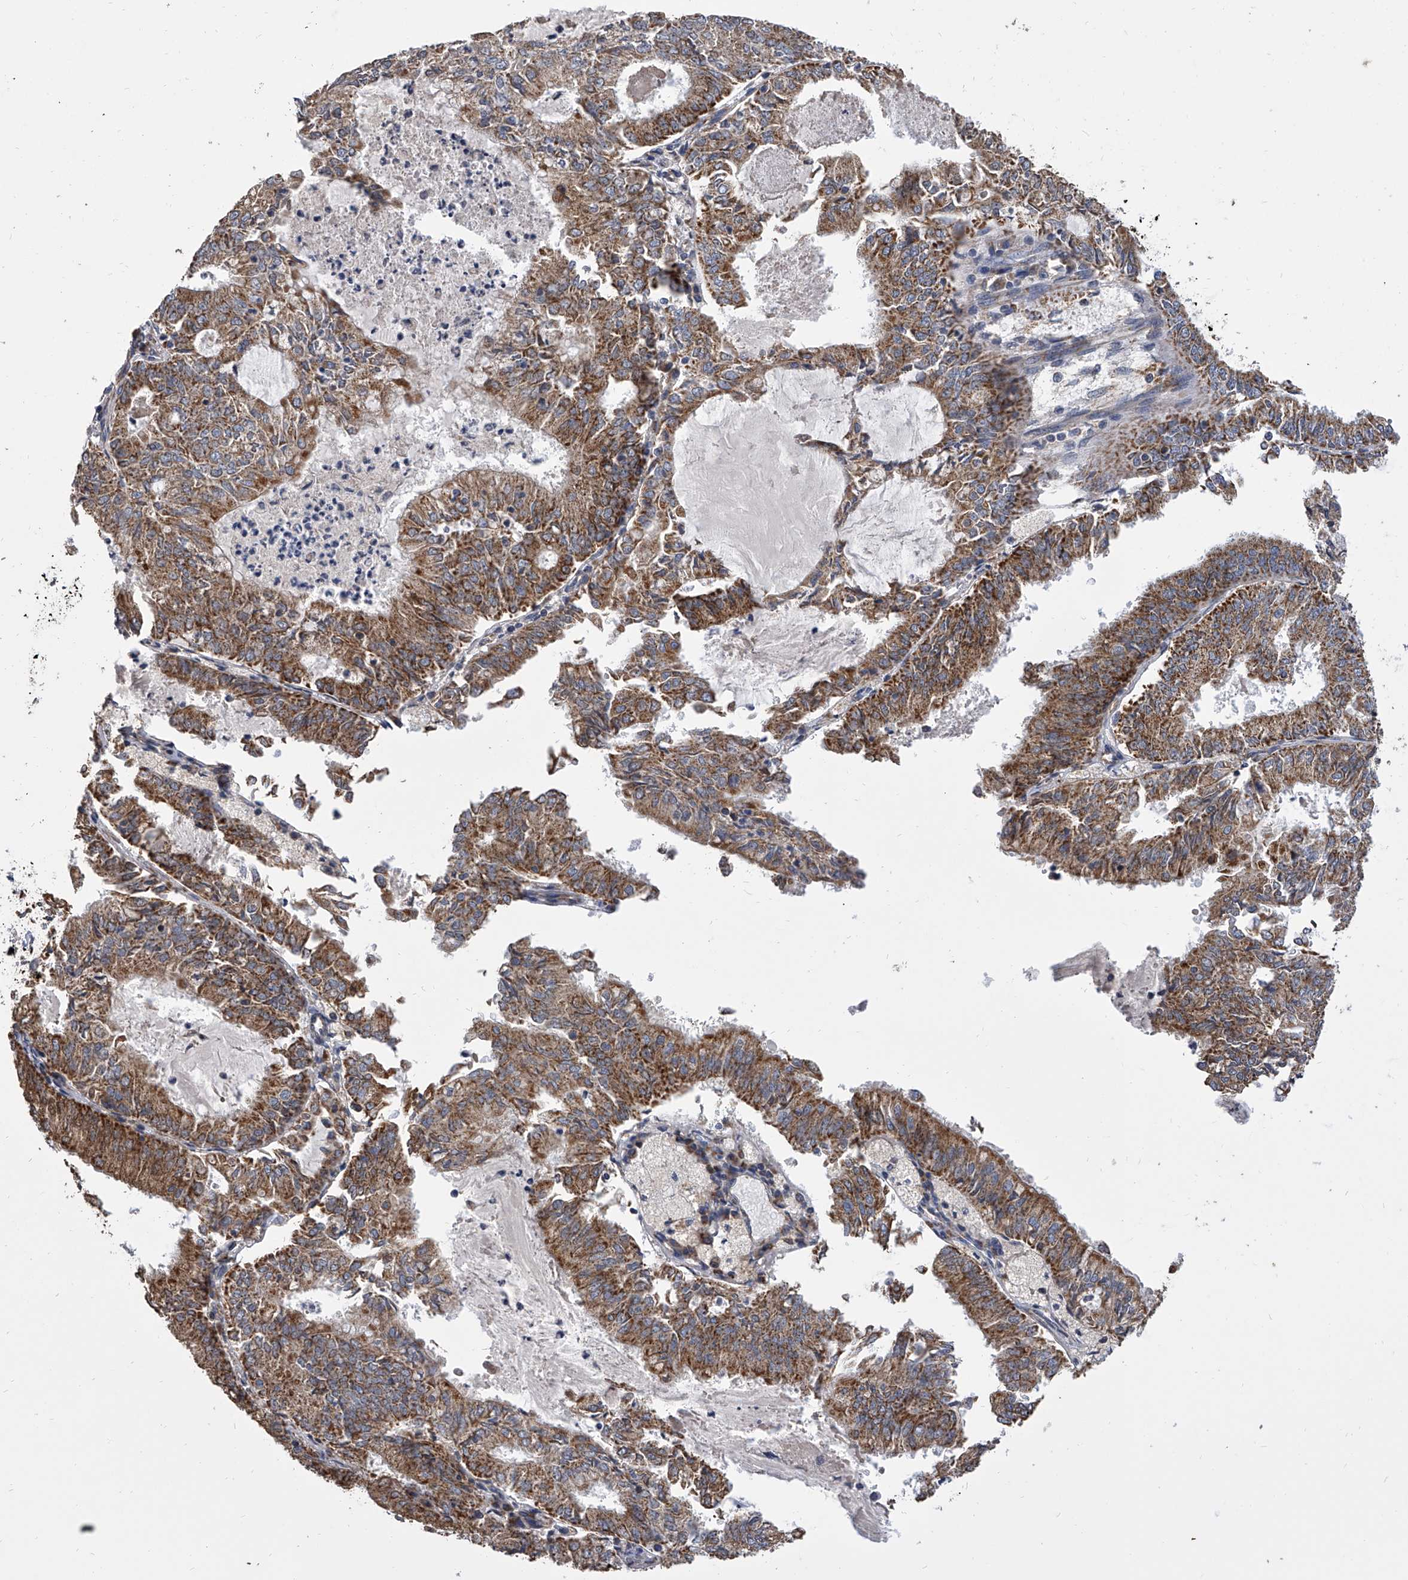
{"staining": {"intensity": "strong", "quantity": ">75%", "location": "cytoplasmic/membranous"}, "tissue": "endometrial cancer", "cell_type": "Tumor cells", "image_type": "cancer", "snomed": [{"axis": "morphology", "description": "Adenocarcinoma, NOS"}, {"axis": "topography", "description": "Endometrium"}], "caption": "The immunohistochemical stain labels strong cytoplasmic/membranous staining in tumor cells of adenocarcinoma (endometrial) tissue. Using DAB (3,3'-diaminobenzidine) (brown) and hematoxylin (blue) stains, captured at high magnification using brightfield microscopy.", "gene": "MRPL28", "patient": {"sex": "female", "age": 57}}